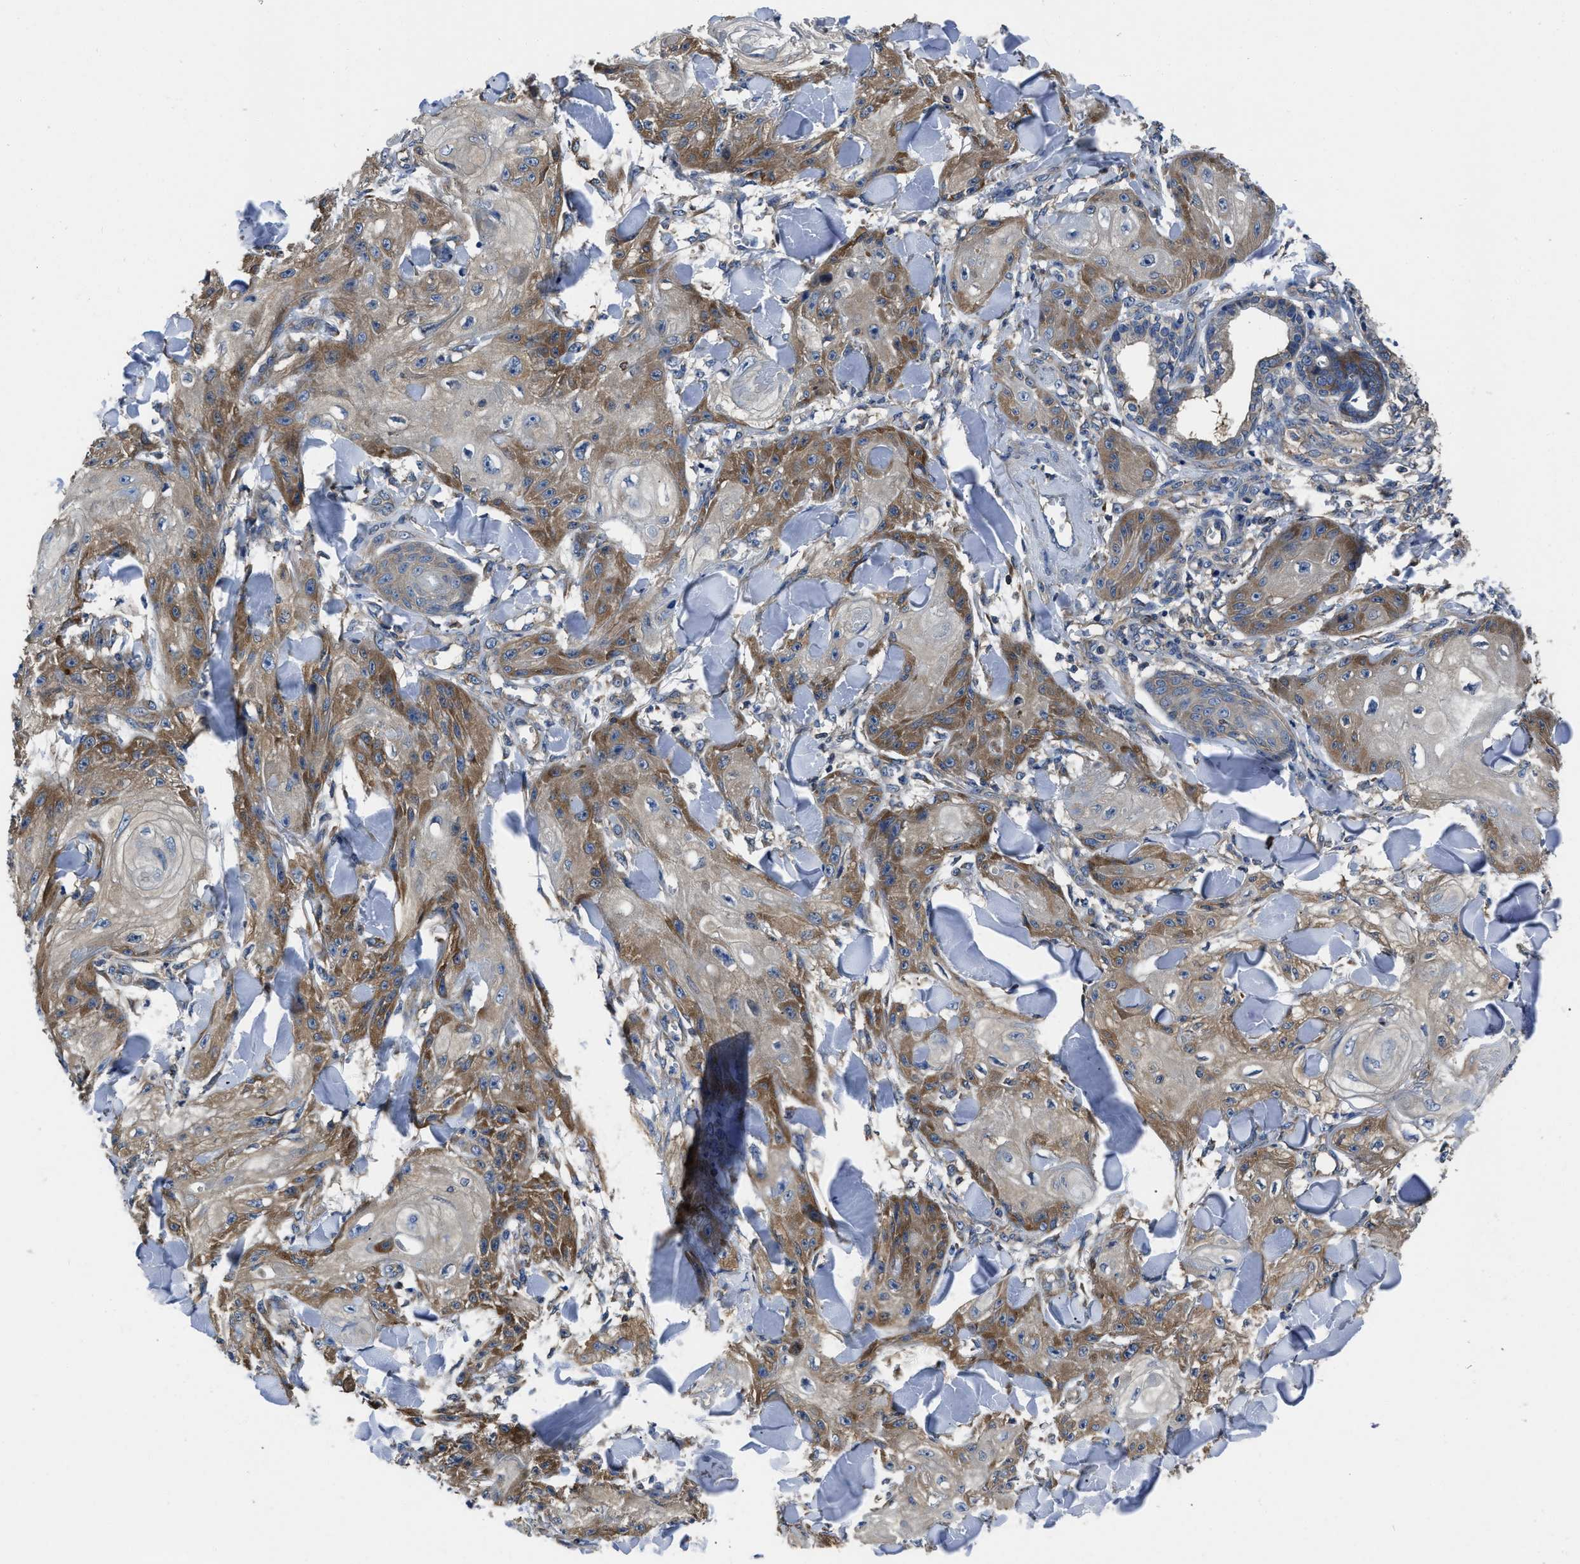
{"staining": {"intensity": "moderate", "quantity": "25%-75%", "location": "cytoplasmic/membranous"}, "tissue": "skin cancer", "cell_type": "Tumor cells", "image_type": "cancer", "snomed": [{"axis": "morphology", "description": "Squamous cell carcinoma, NOS"}, {"axis": "topography", "description": "Skin"}], "caption": "Immunohistochemical staining of skin cancer (squamous cell carcinoma) demonstrates medium levels of moderate cytoplasmic/membranous protein positivity in about 25%-75% of tumor cells. Using DAB (3,3'-diaminobenzidine) (brown) and hematoxylin (blue) stains, captured at high magnification using brightfield microscopy.", "gene": "YARS1", "patient": {"sex": "male", "age": 74}}